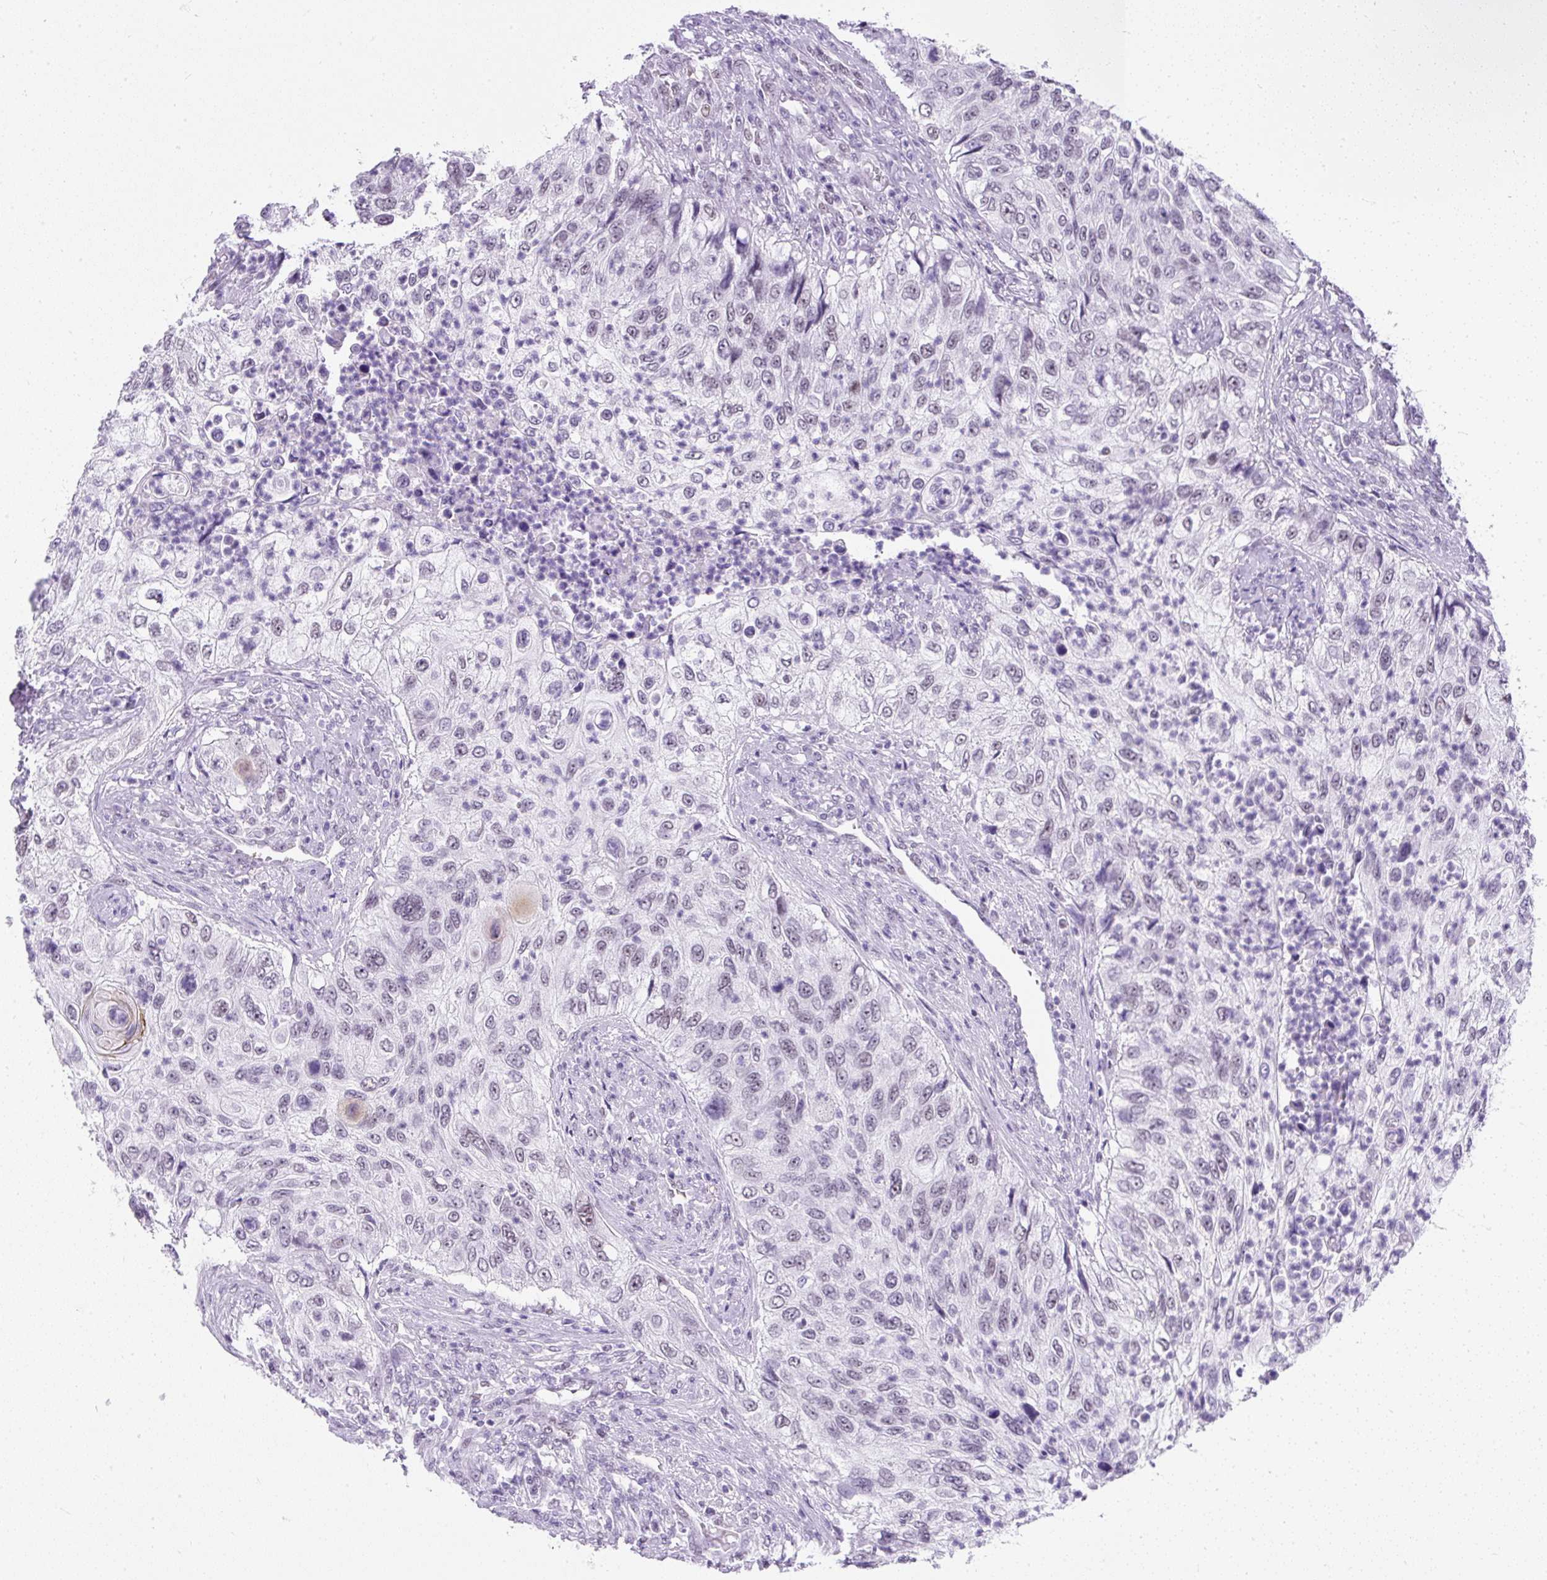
{"staining": {"intensity": "negative", "quantity": "none", "location": "none"}, "tissue": "urothelial cancer", "cell_type": "Tumor cells", "image_type": "cancer", "snomed": [{"axis": "morphology", "description": "Urothelial carcinoma, High grade"}, {"axis": "topography", "description": "Urinary bladder"}], "caption": "Protein analysis of urothelial carcinoma (high-grade) reveals no significant expression in tumor cells.", "gene": "PLCXD2", "patient": {"sex": "female", "age": 60}}